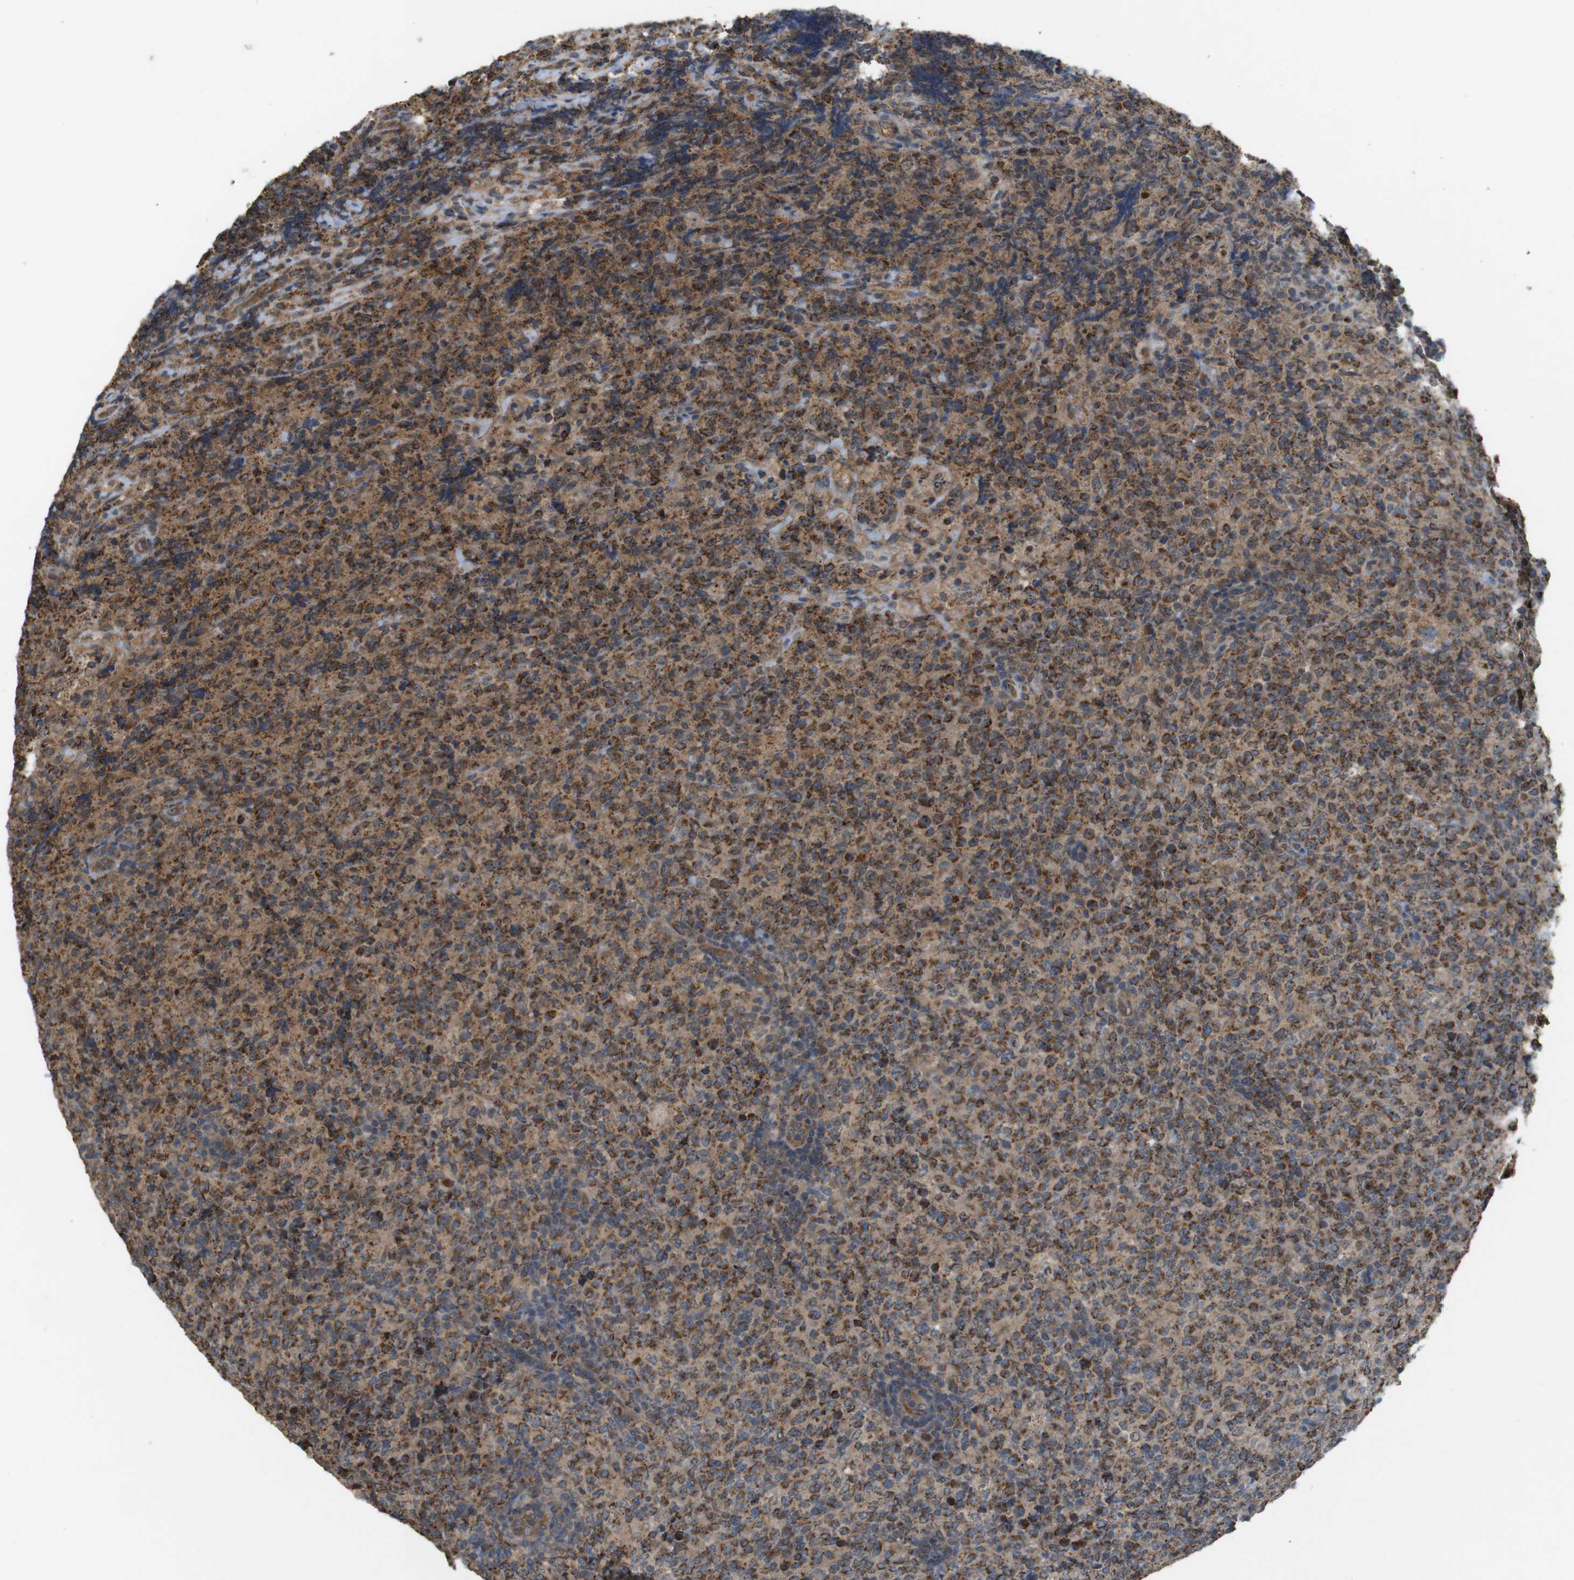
{"staining": {"intensity": "strong", "quantity": "25%-75%", "location": "cytoplasmic/membranous"}, "tissue": "lymphoma", "cell_type": "Tumor cells", "image_type": "cancer", "snomed": [{"axis": "morphology", "description": "Malignant lymphoma, non-Hodgkin's type, High grade"}, {"axis": "topography", "description": "Tonsil"}], "caption": "This image displays malignant lymphoma, non-Hodgkin's type (high-grade) stained with immunohistochemistry to label a protein in brown. The cytoplasmic/membranous of tumor cells show strong positivity for the protein. Nuclei are counter-stained blue.", "gene": "KSR1", "patient": {"sex": "female", "age": 36}}